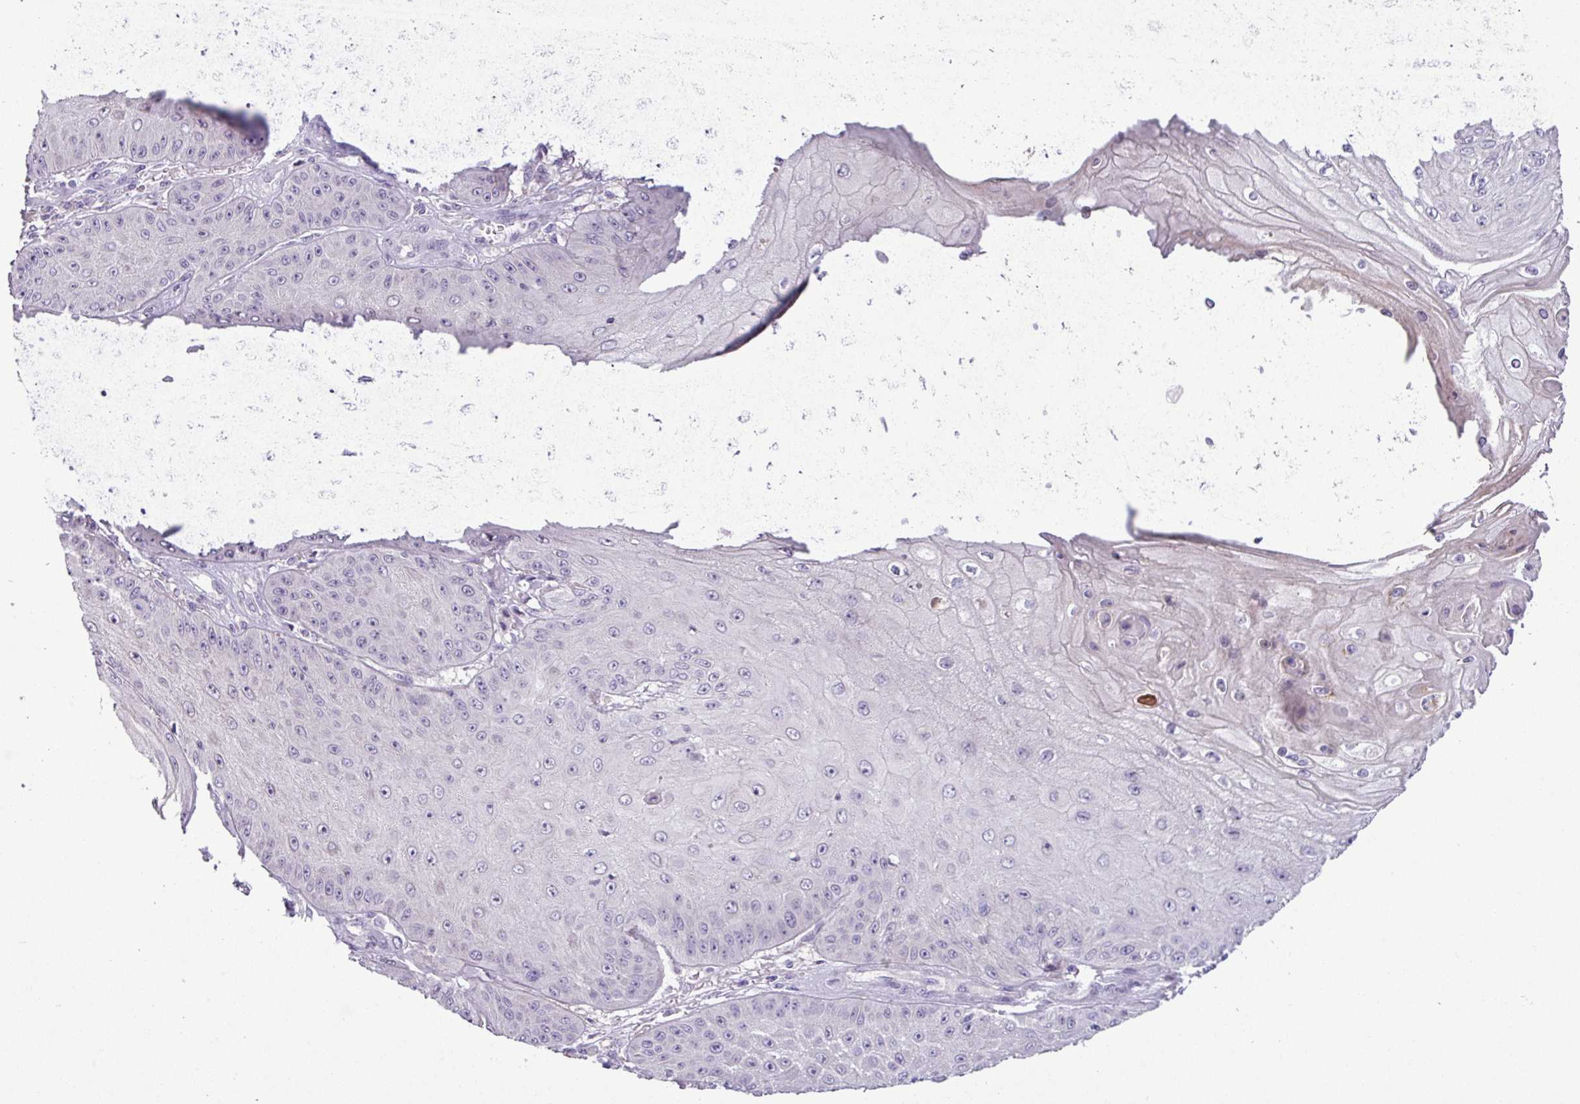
{"staining": {"intensity": "negative", "quantity": "none", "location": "none"}, "tissue": "skin cancer", "cell_type": "Tumor cells", "image_type": "cancer", "snomed": [{"axis": "morphology", "description": "Squamous cell carcinoma, NOS"}, {"axis": "topography", "description": "Skin"}], "caption": "A high-resolution image shows IHC staining of squamous cell carcinoma (skin), which shows no significant expression in tumor cells.", "gene": "PNLDC1", "patient": {"sex": "male", "age": 70}}